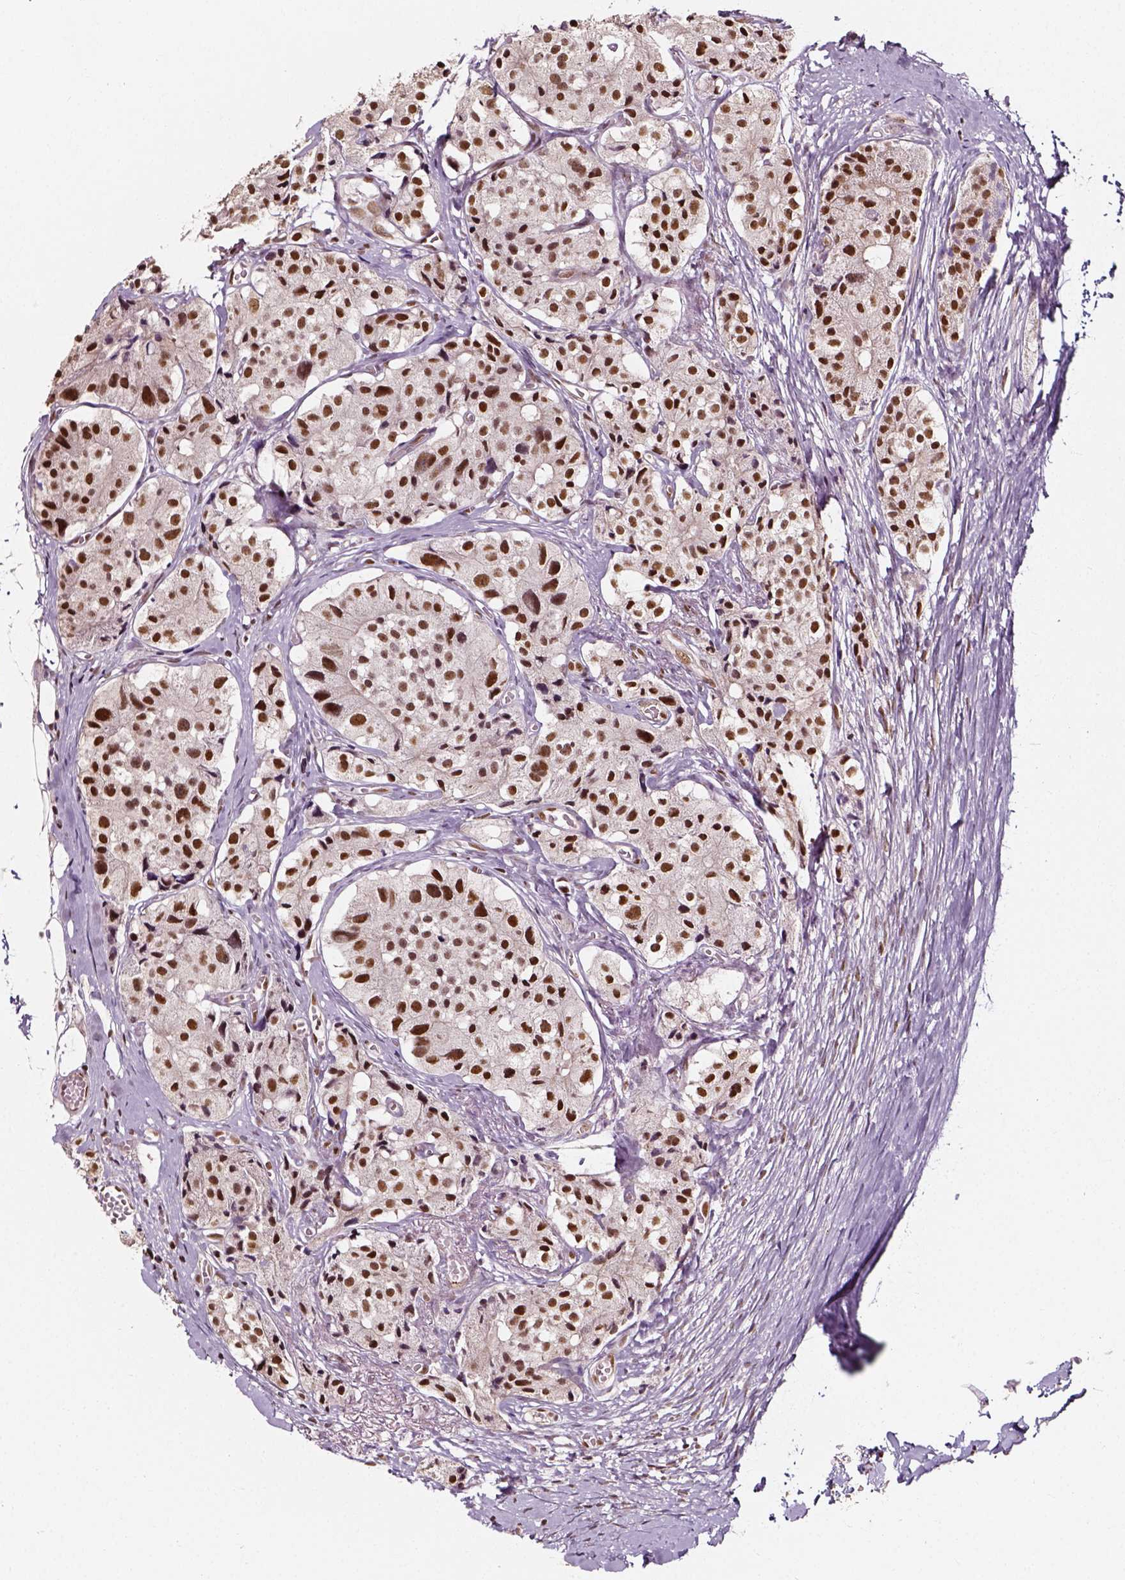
{"staining": {"intensity": "strong", "quantity": ">75%", "location": "nuclear"}, "tissue": "carcinoid", "cell_type": "Tumor cells", "image_type": "cancer", "snomed": [{"axis": "morphology", "description": "Carcinoid, malignant, NOS"}, {"axis": "topography", "description": "Small intestine"}], "caption": "Malignant carcinoid stained for a protein exhibits strong nuclear positivity in tumor cells.", "gene": "NACC1", "patient": {"sex": "female", "age": 65}}